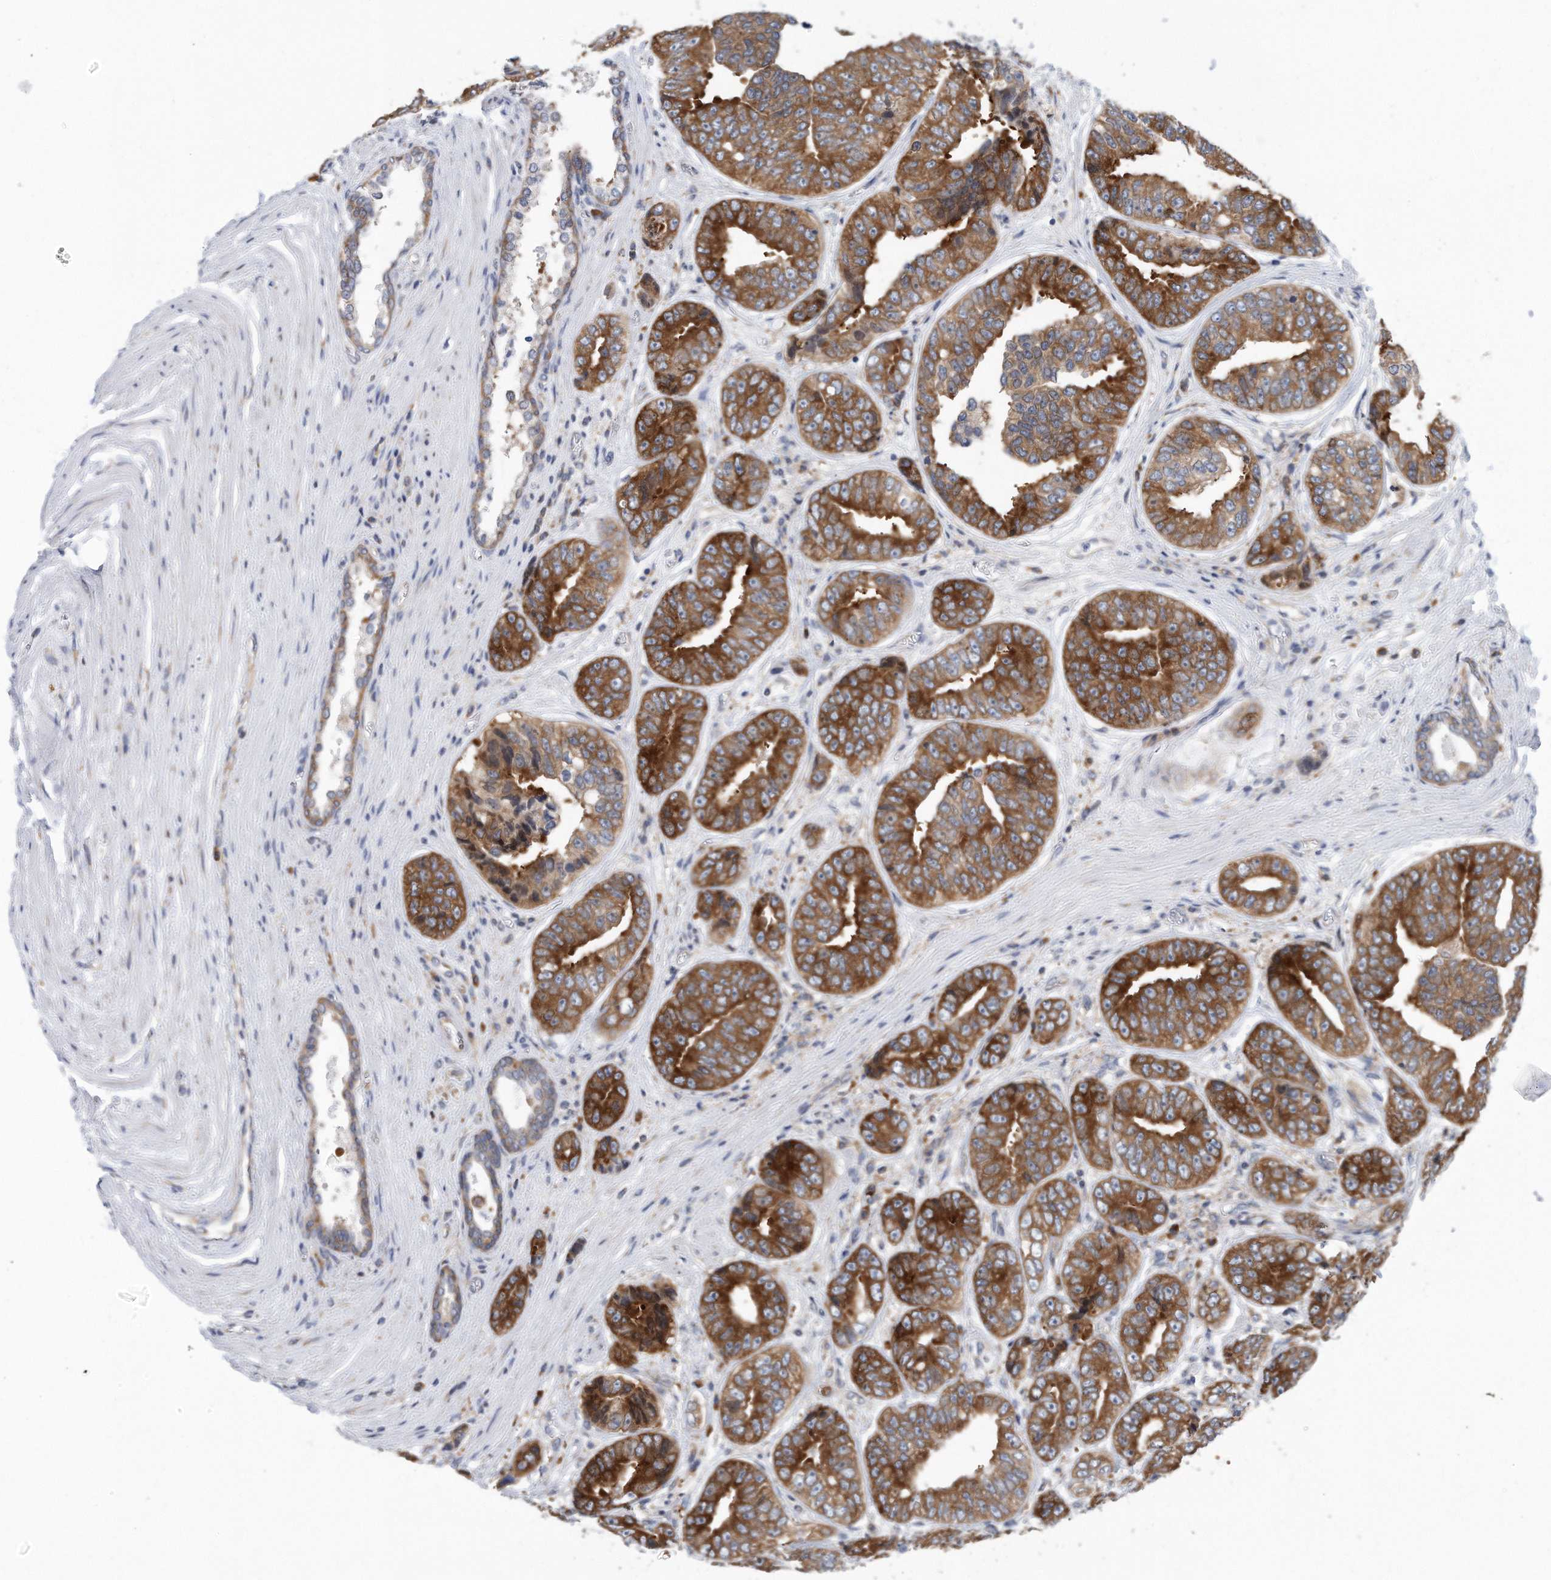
{"staining": {"intensity": "strong", "quantity": ">75%", "location": "cytoplasmic/membranous"}, "tissue": "prostate cancer", "cell_type": "Tumor cells", "image_type": "cancer", "snomed": [{"axis": "morphology", "description": "Adenocarcinoma, High grade"}, {"axis": "topography", "description": "Prostate"}], "caption": "Immunohistochemistry (IHC) histopathology image of human prostate cancer stained for a protein (brown), which displays high levels of strong cytoplasmic/membranous positivity in about >75% of tumor cells.", "gene": "RPL26L1", "patient": {"sex": "male", "age": 61}}